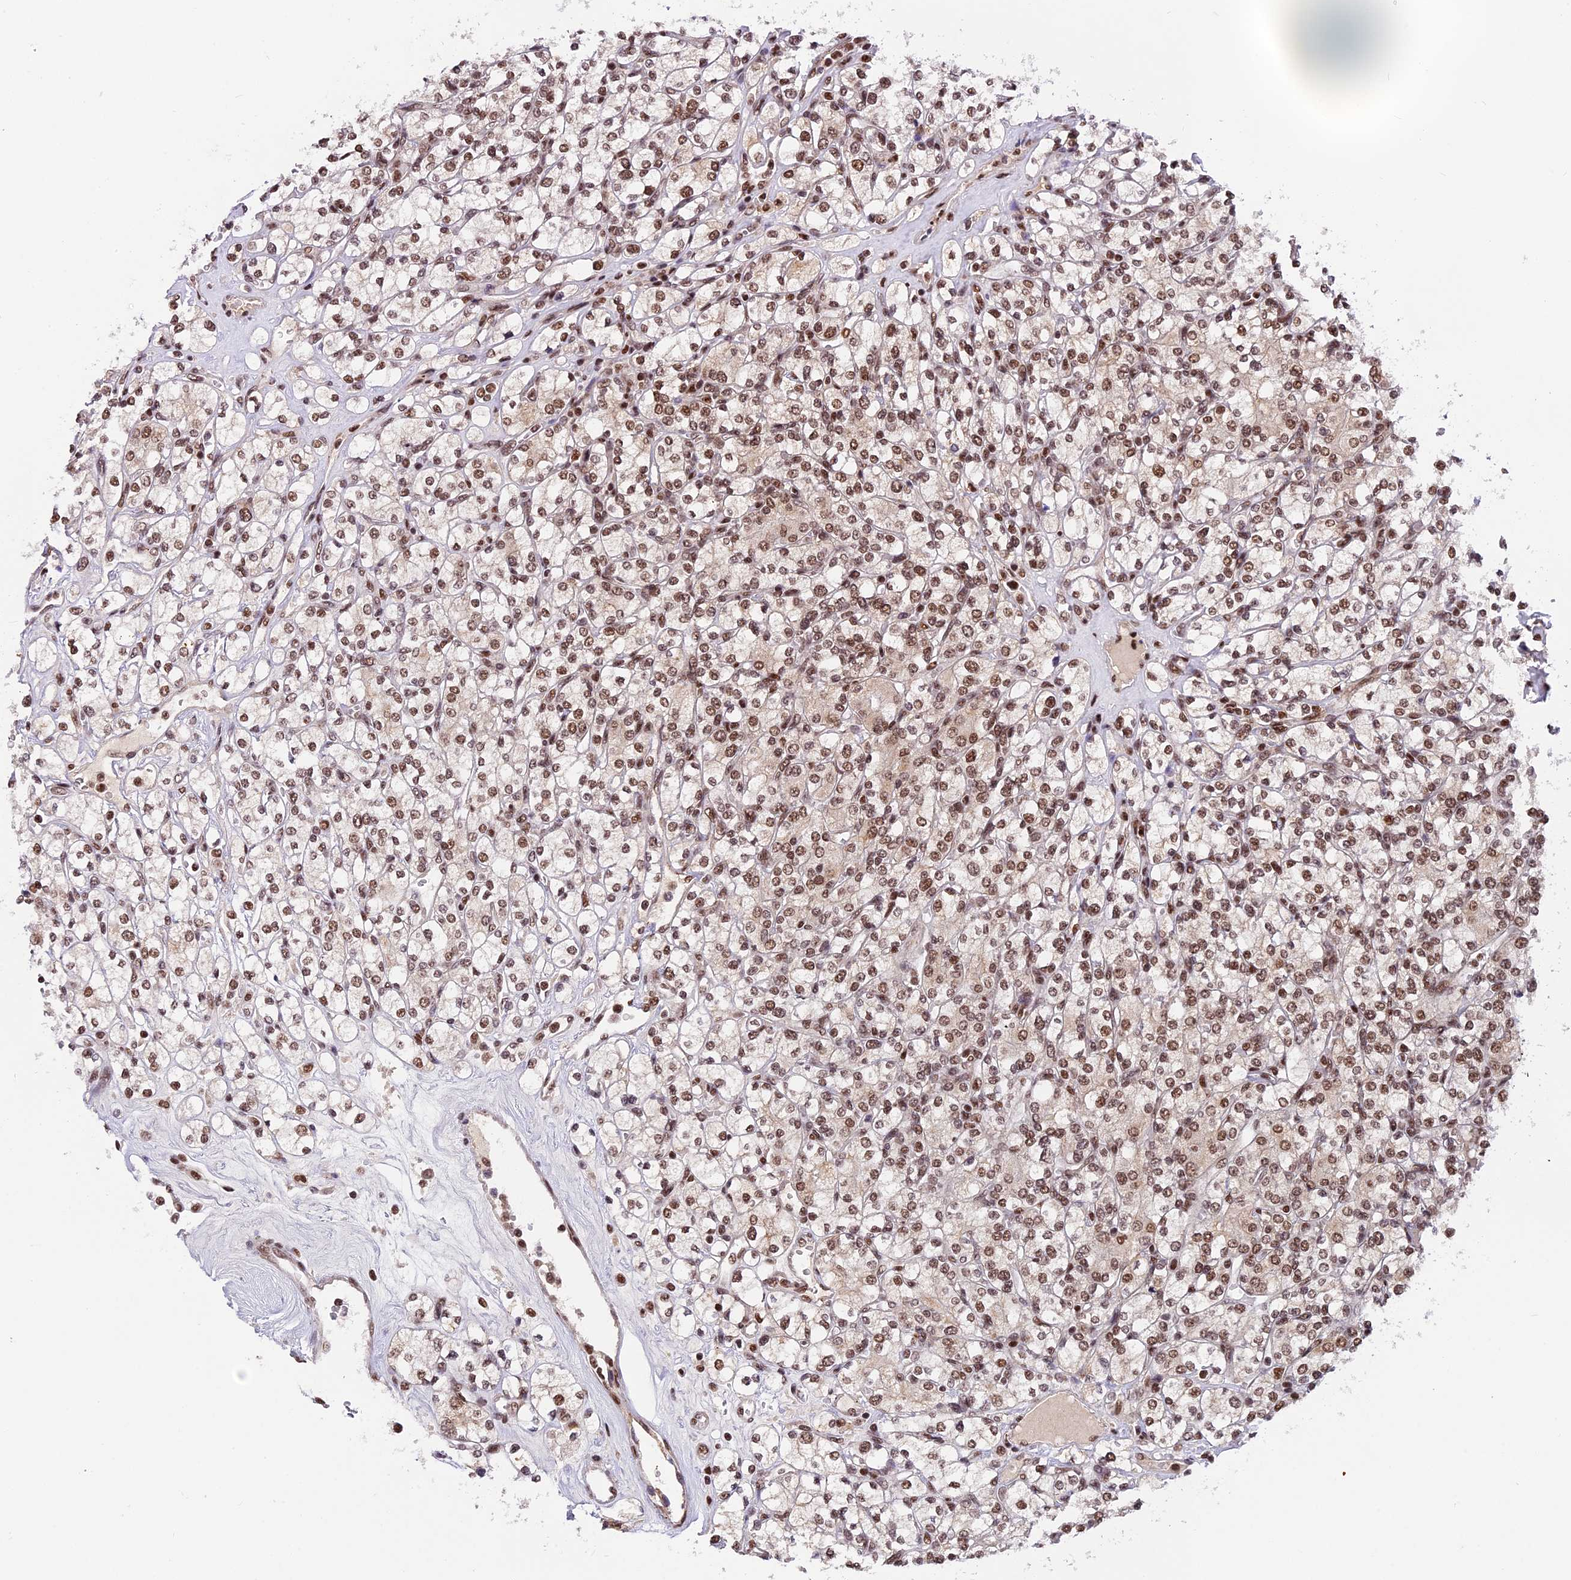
{"staining": {"intensity": "moderate", "quantity": ">75%", "location": "nuclear"}, "tissue": "renal cancer", "cell_type": "Tumor cells", "image_type": "cancer", "snomed": [{"axis": "morphology", "description": "Adenocarcinoma, NOS"}, {"axis": "topography", "description": "Kidney"}], "caption": "High-magnification brightfield microscopy of adenocarcinoma (renal) stained with DAB (3,3'-diaminobenzidine) (brown) and counterstained with hematoxylin (blue). tumor cells exhibit moderate nuclear positivity is appreciated in about>75% of cells. Nuclei are stained in blue.", "gene": "RAMAC", "patient": {"sex": "male", "age": 77}}